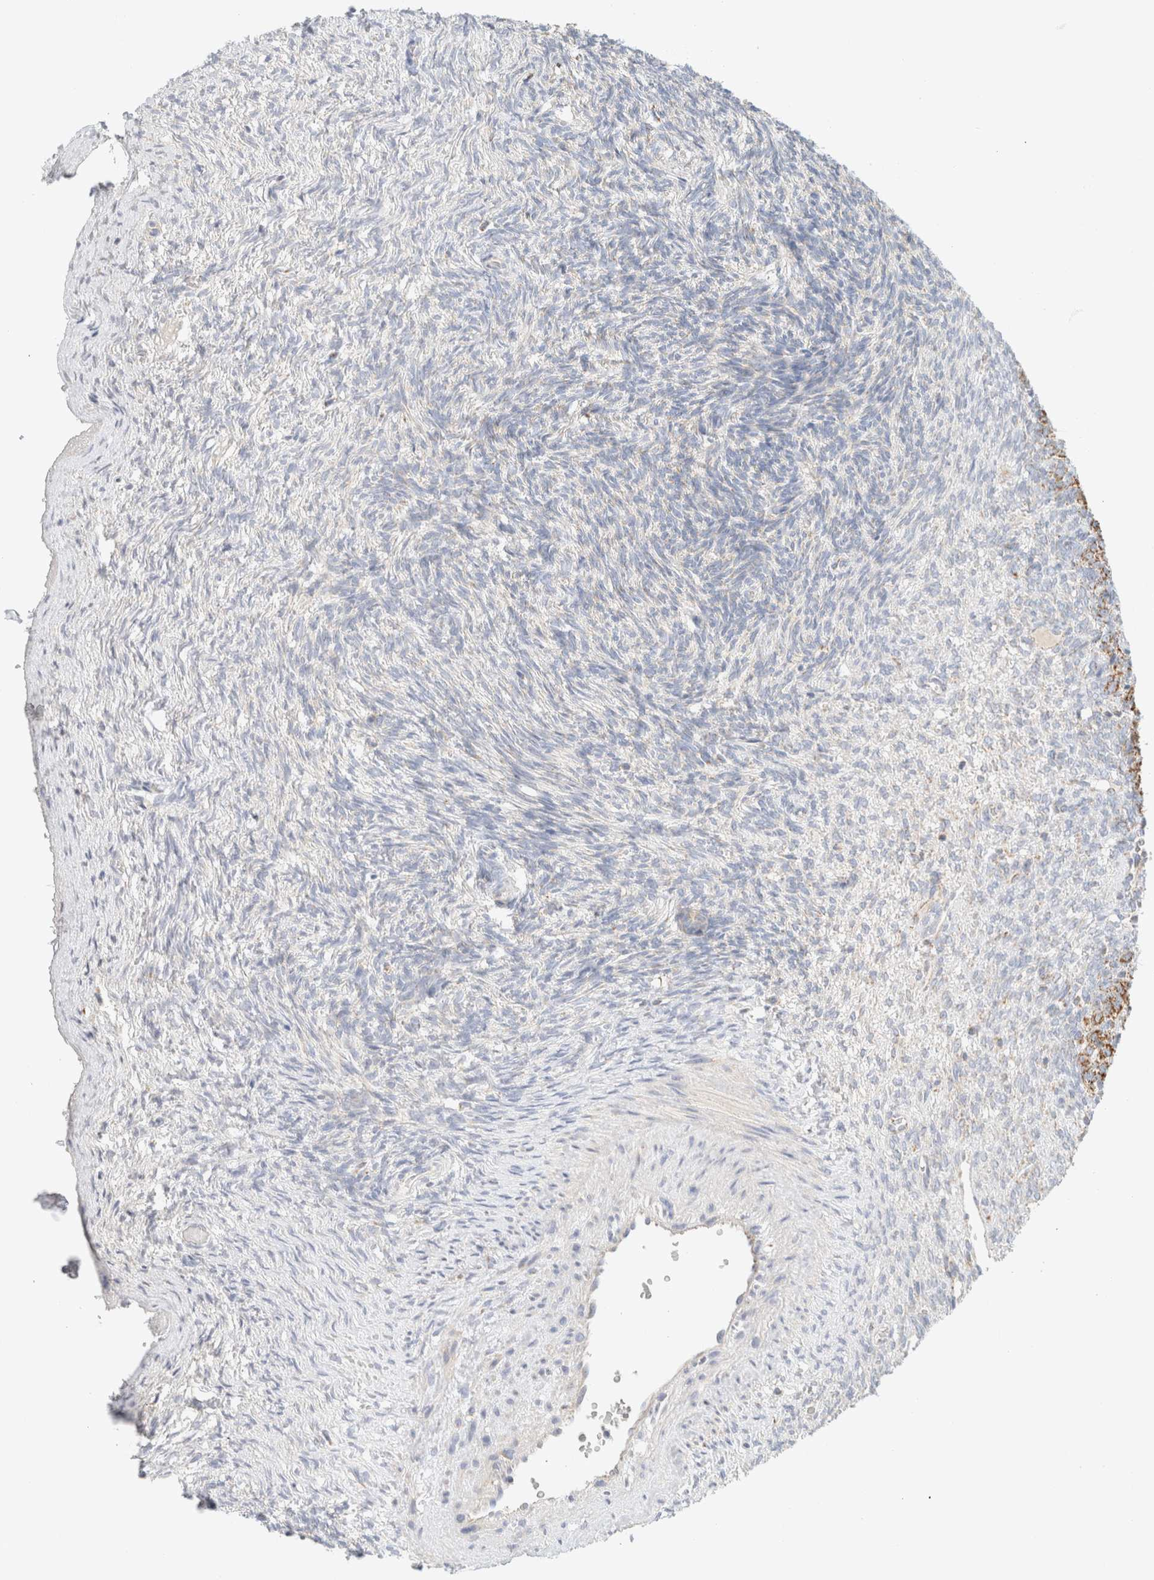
{"staining": {"intensity": "negative", "quantity": "none", "location": "none"}, "tissue": "ovary", "cell_type": "Ovarian stroma cells", "image_type": "normal", "snomed": [{"axis": "morphology", "description": "Normal tissue, NOS"}, {"axis": "topography", "description": "Ovary"}], "caption": "The immunohistochemistry micrograph has no significant expression in ovarian stroma cells of ovary.", "gene": "HDHD3", "patient": {"sex": "female", "age": 34}}